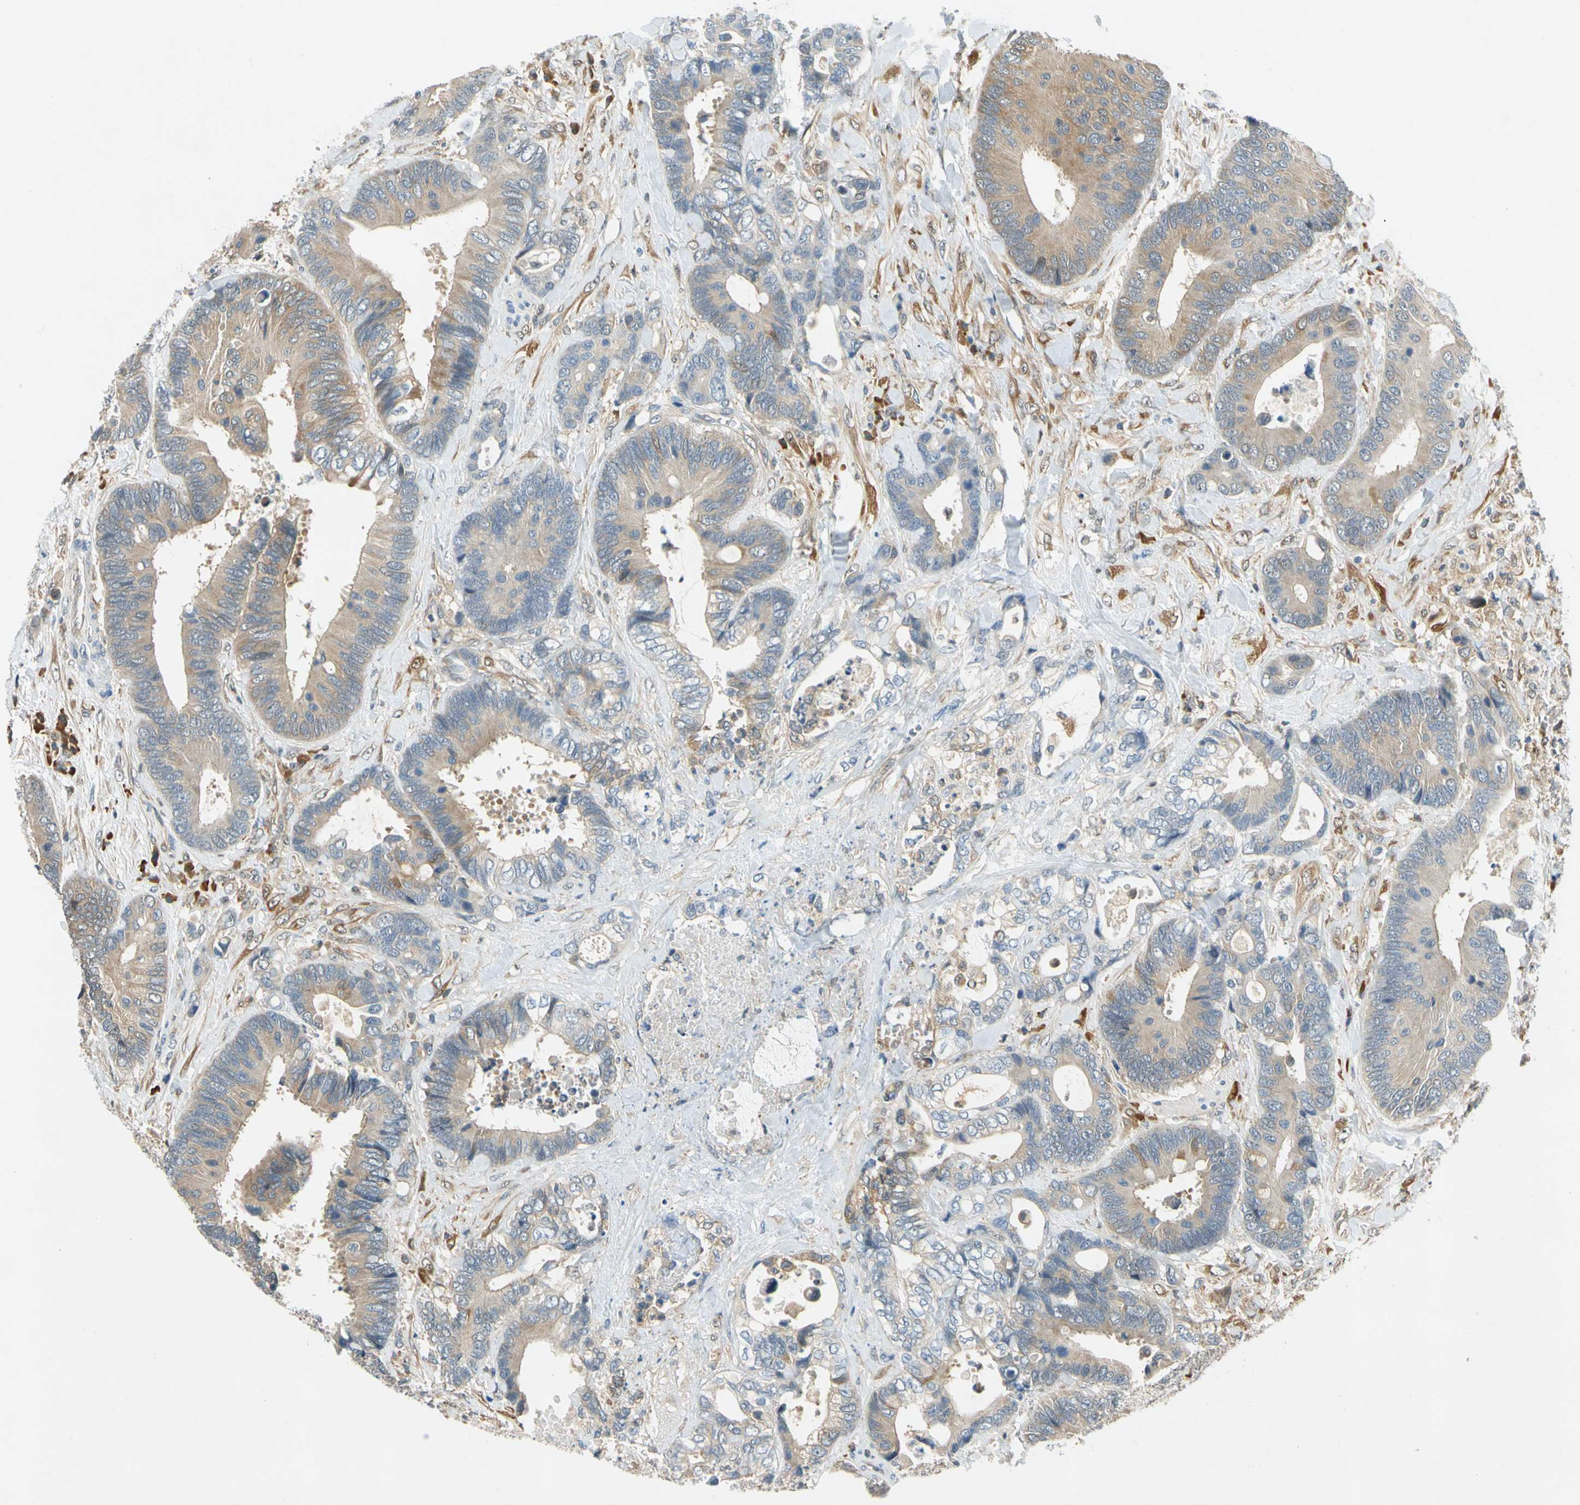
{"staining": {"intensity": "moderate", "quantity": ">75%", "location": "cytoplasmic/membranous"}, "tissue": "colorectal cancer", "cell_type": "Tumor cells", "image_type": "cancer", "snomed": [{"axis": "morphology", "description": "Adenocarcinoma, NOS"}, {"axis": "topography", "description": "Rectum"}], "caption": "Human adenocarcinoma (colorectal) stained with a protein marker exhibits moderate staining in tumor cells.", "gene": "WIPI1", "patient": {"sex": "male", "age": 55}}